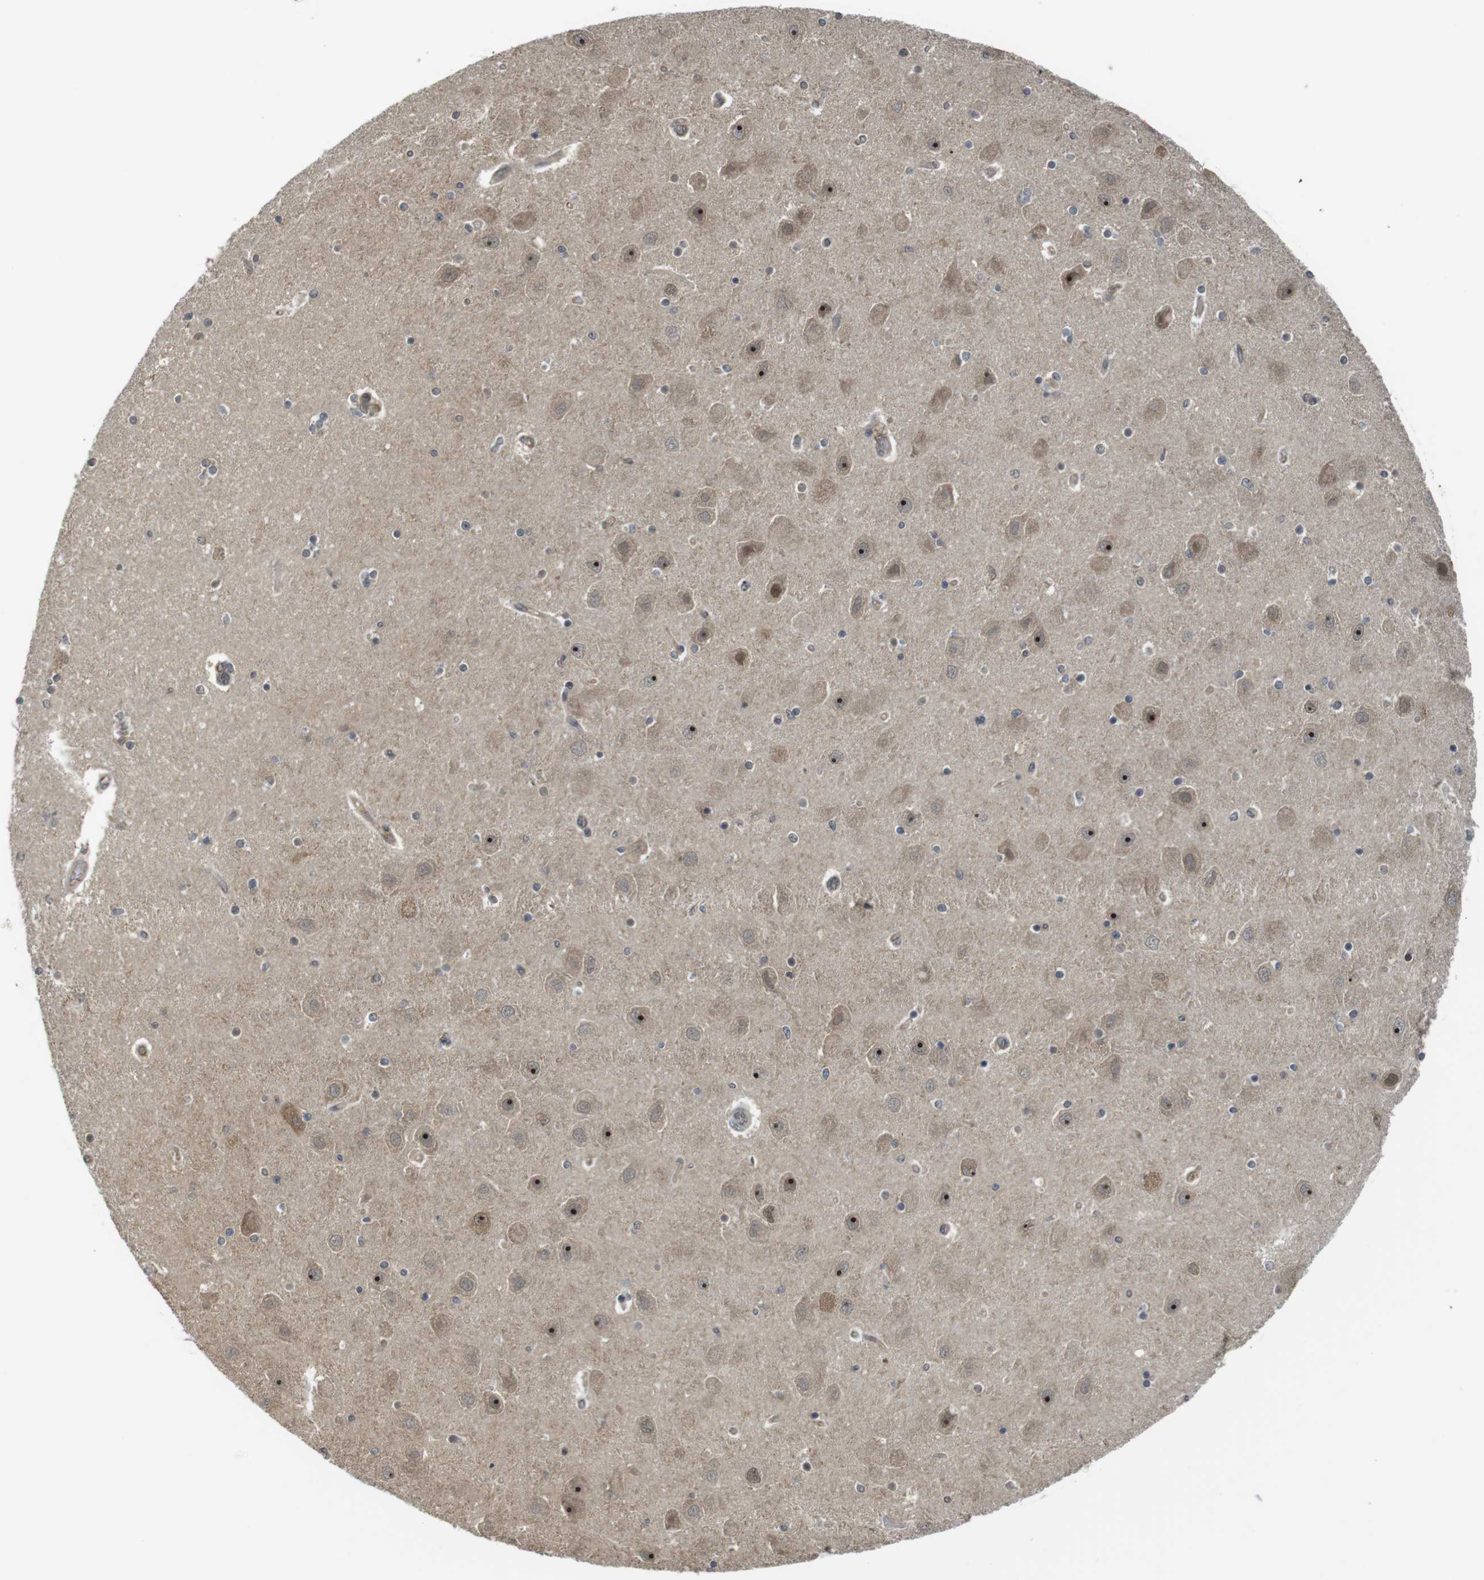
{"staining": {"intensity": "weak", "quantity": "25%-75%", "location": "cytoplasmic/membranous"}, "tissue": "hippocampus", "cell_type": "Glial cells", "image_type": "normal", "snomed": [{"axis": "morphology", "description": "Normal tissue, NOS"}, {"axis": "topography", "description": "Hippocampus"}], "caption": "Immunohistochemistry (IHC) of normal human hippocampus reveals low levels of weak cytoplasmic/membranous positivity in approximately 25%-75% of glial cells. (DAB (3,3'-diaminobenzidine) = brown stain, brightfield microscopy at high magnification).", "gene": "CC2D1A", "patient": {"sex": "female", "age": 54}}